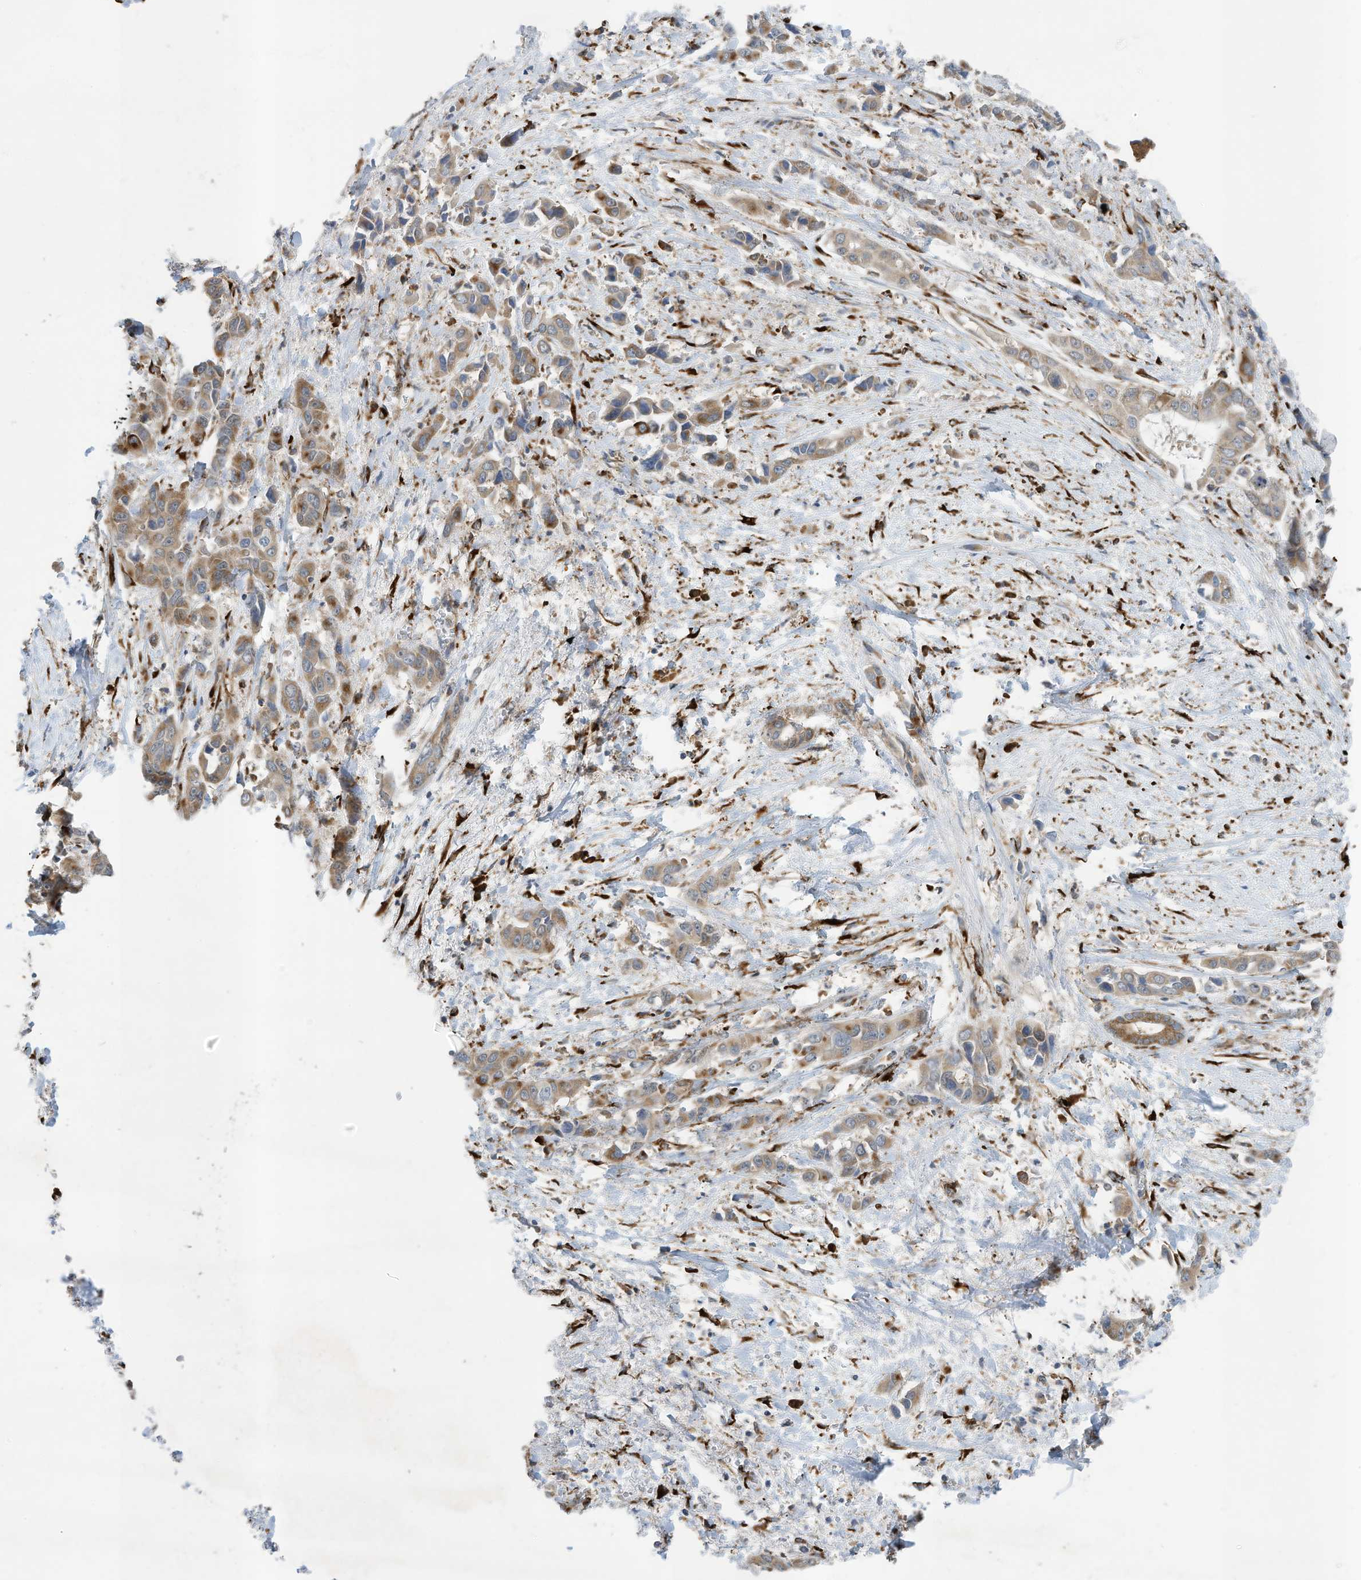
{"staining": {"intensity": "moderate", "quantity": "25%-75%", "location": "cytoplasmic/membranous"}, "tissue": "liver cancer", "cell_type": "Tumor cells", "image_type": "cancer", "snomed": [{"axis": "morphology", "description": "Cholangiocarcinoma"}, {"axis": "topography", "description": "Liver"}], "caption": "Protein staining of liver cholangiocarcinoma tissue reveals moderate cytoplasmic/membranous staining in approximately 25%-75% of tumor cells. (DAB IHC, brown staining for protein, blue staining for nuclei).", "gene": "ZBTB45", "patient": {"sex": "female", "age": 52}}